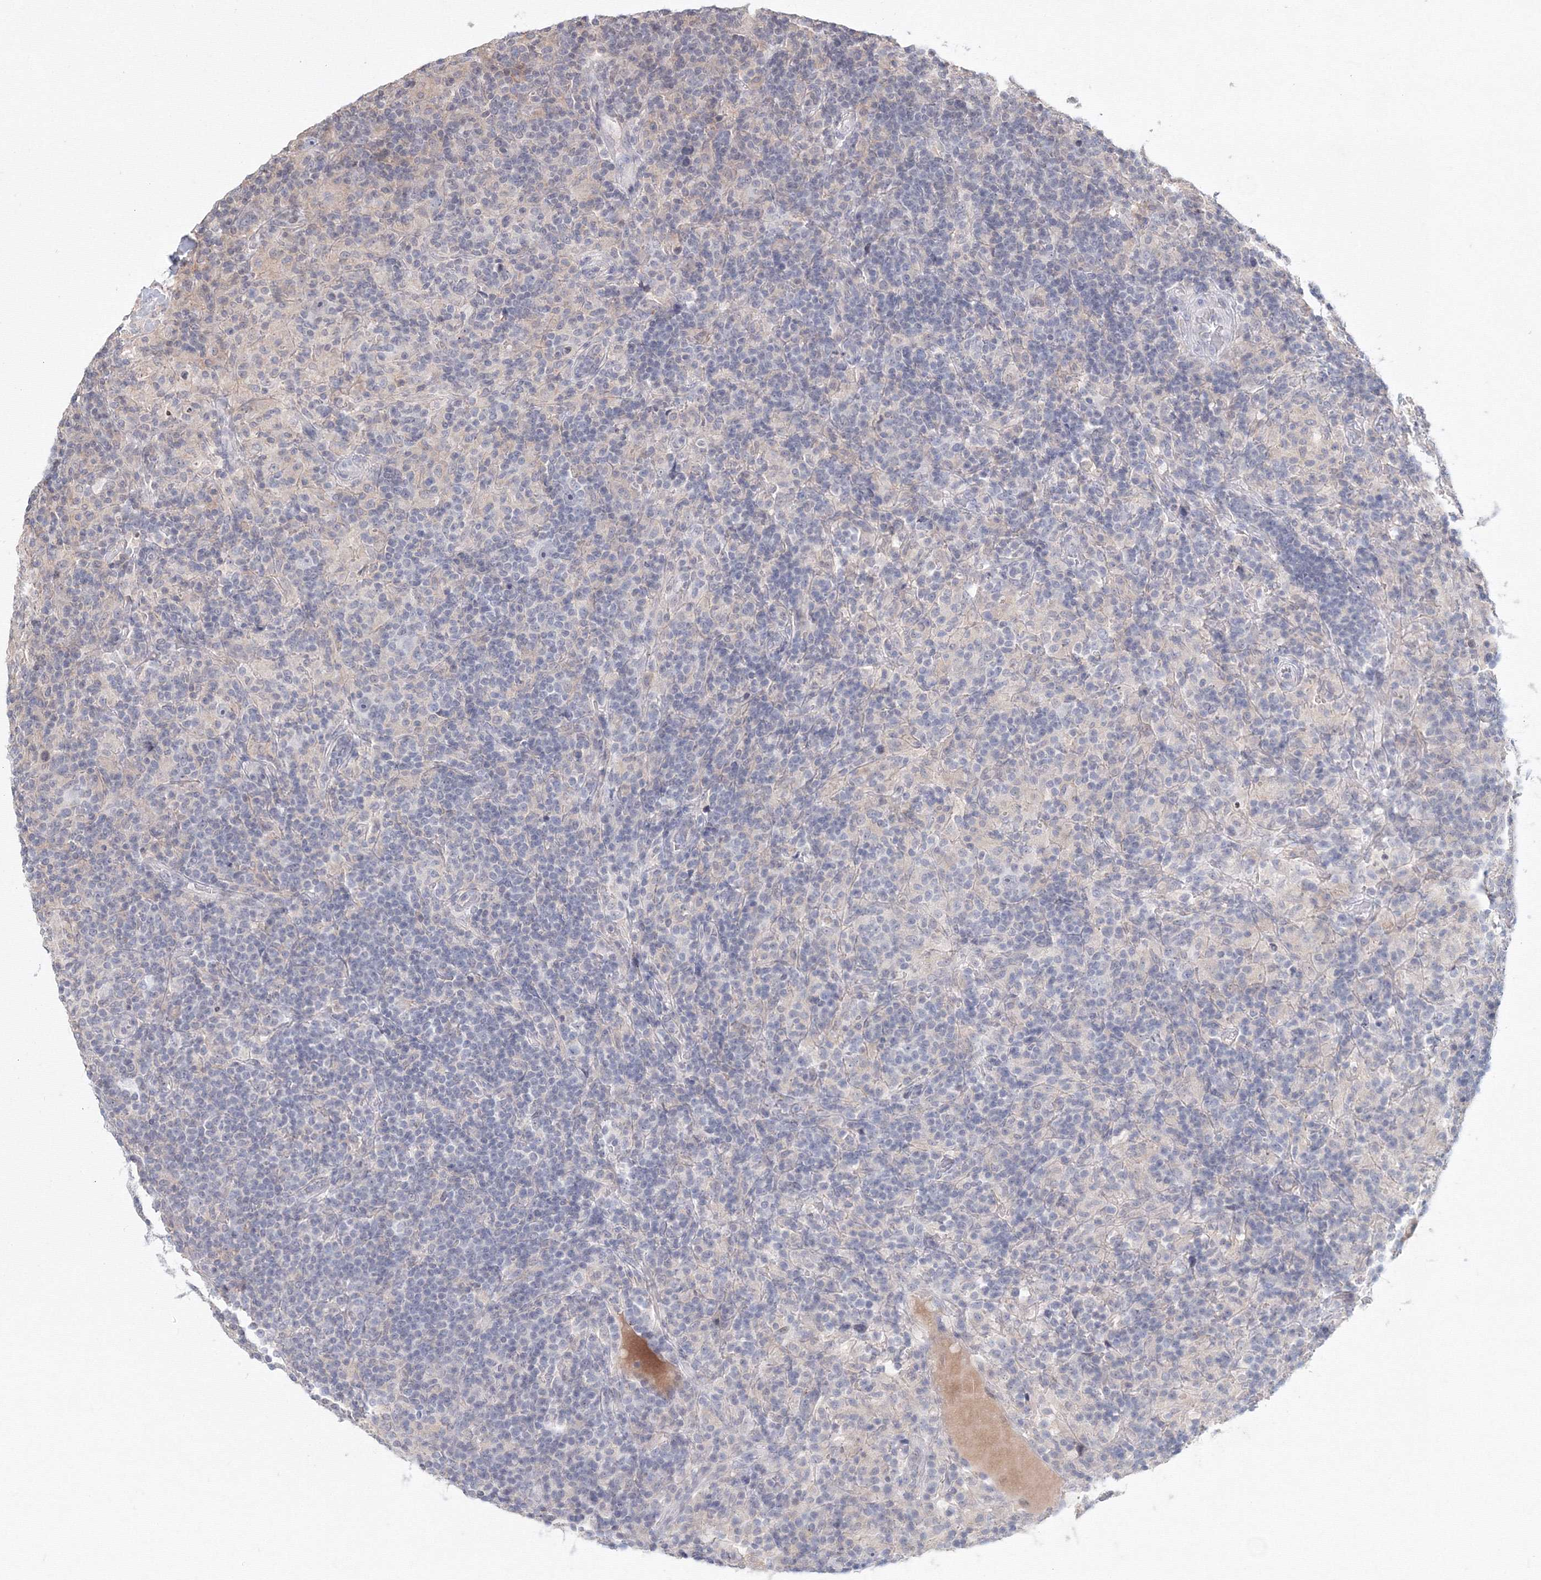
{"staining": {"intensity": "negative", "quantity": "none", "location": "none"}, "tissue": "lymphoma", "cell_type": "Tumor cells", "image_type": "cancer", "snomed": [{"axis": "morphology", "description": "Hodgkin's disease, NOS"}, {"axis": "topography", "description": "Lymph node"}], "caption": "This micrograph is of Hodgkin's disease stained with immunohistochemistry (IHC) to label a protein in brown with the nuclei are counter-stained blue. There is no expression in tumor cells.", "gene": "SLC7A7", "patient": {"sex": "male", "age": 70}}